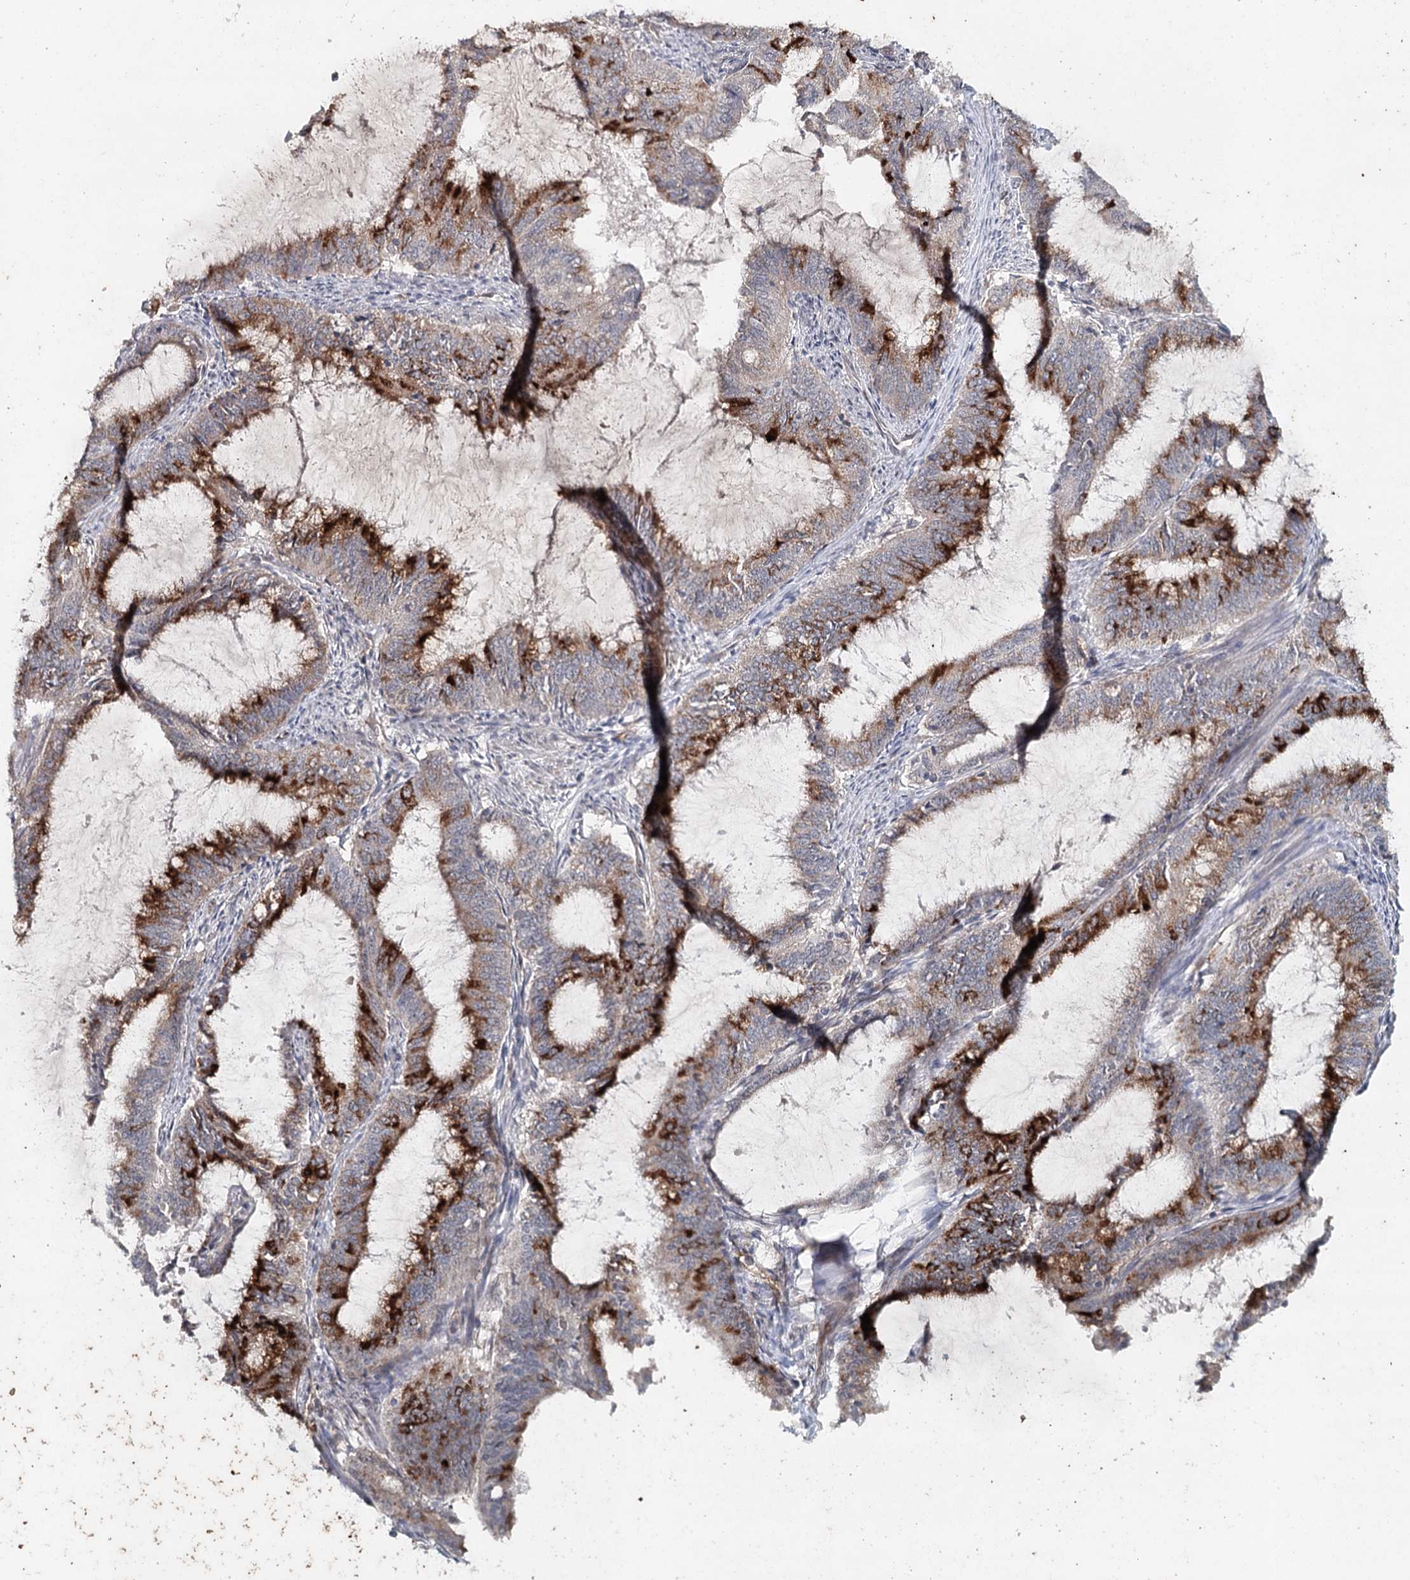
{"staining": {"intensity": "moderate", "quantity": "25%-75%", "location": "cytoplasmic/membranous"}, "tissue": "endometrial cancer", "cell_type": "Tumor cells", "image_type": "cancer", "snomed": [{"axis": "morphology", "description": "Adenocarcinoma, NOS"}, {"axis": "topography", "description": "Endometrium"}], "caption": "Brown immunohistochemical staining in human endometrial cancer (adenocarcinoma) exhibits moderate cytoplasmic/membranous positivity in approximately 25%-75% of tumor cells.", "gene": "SYNPO", "patient": {"sex": "female", "age": 51}}